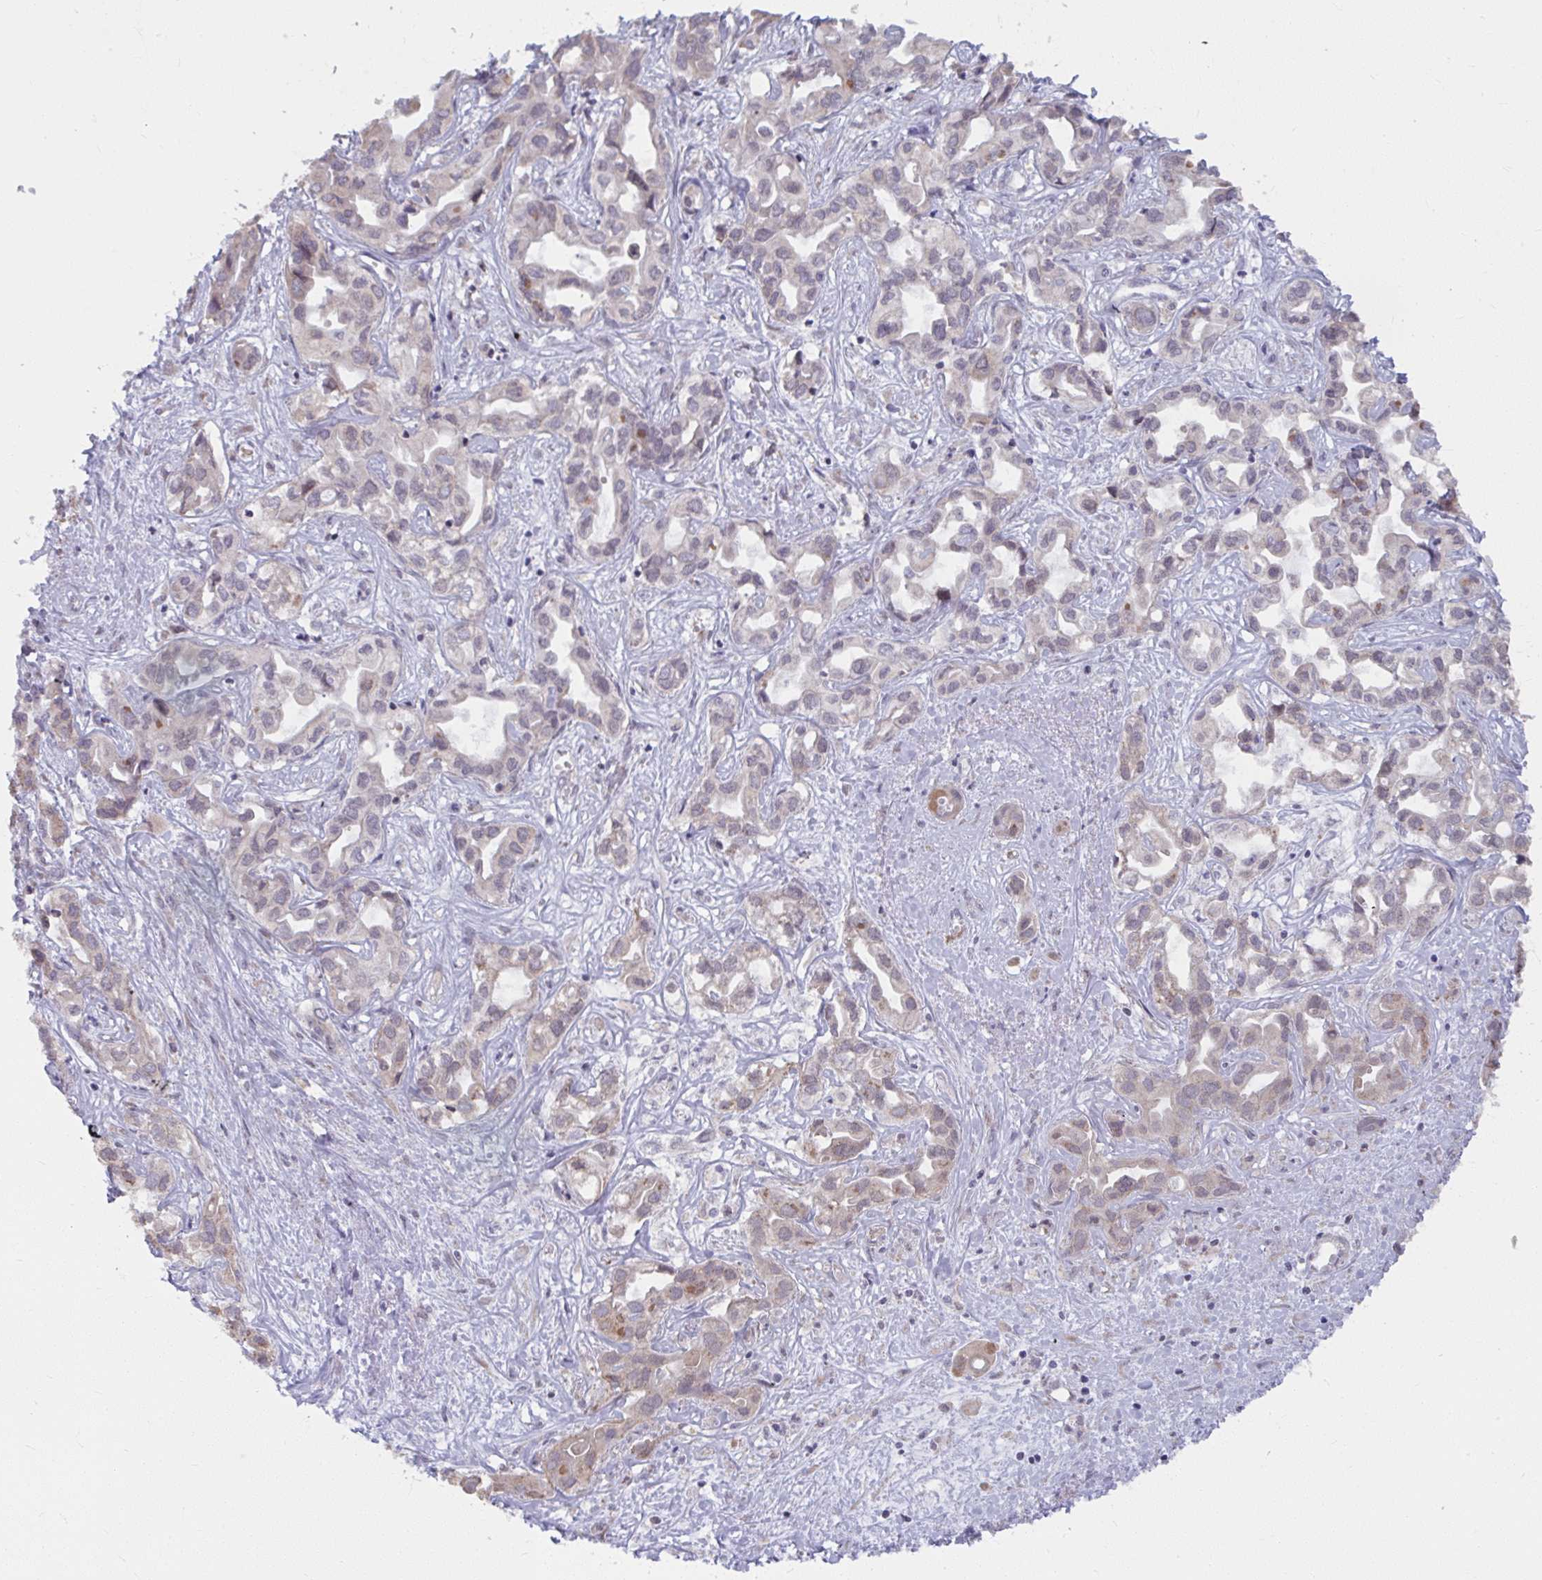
{"staining": {"intensity": "weak", "quantity": "<25%", "location": "cytoplasmic/membranous"}, "tissue": "liver cancer", "cell_type": "Tumor cells", "image_type": "cancer", "snomed": [{"axis": "morphology", "description": "Cholangiocarcinoma"}, {"axis": "topography", "description": "Liver"}], "caption": "Cholangiocarcinoma (liver) stained for a protein using immunohistochemistry (IHC) shows no expression tumor cells.", "gene": "NMNAT1", "patient": {"sex": "female", "age": 64}}